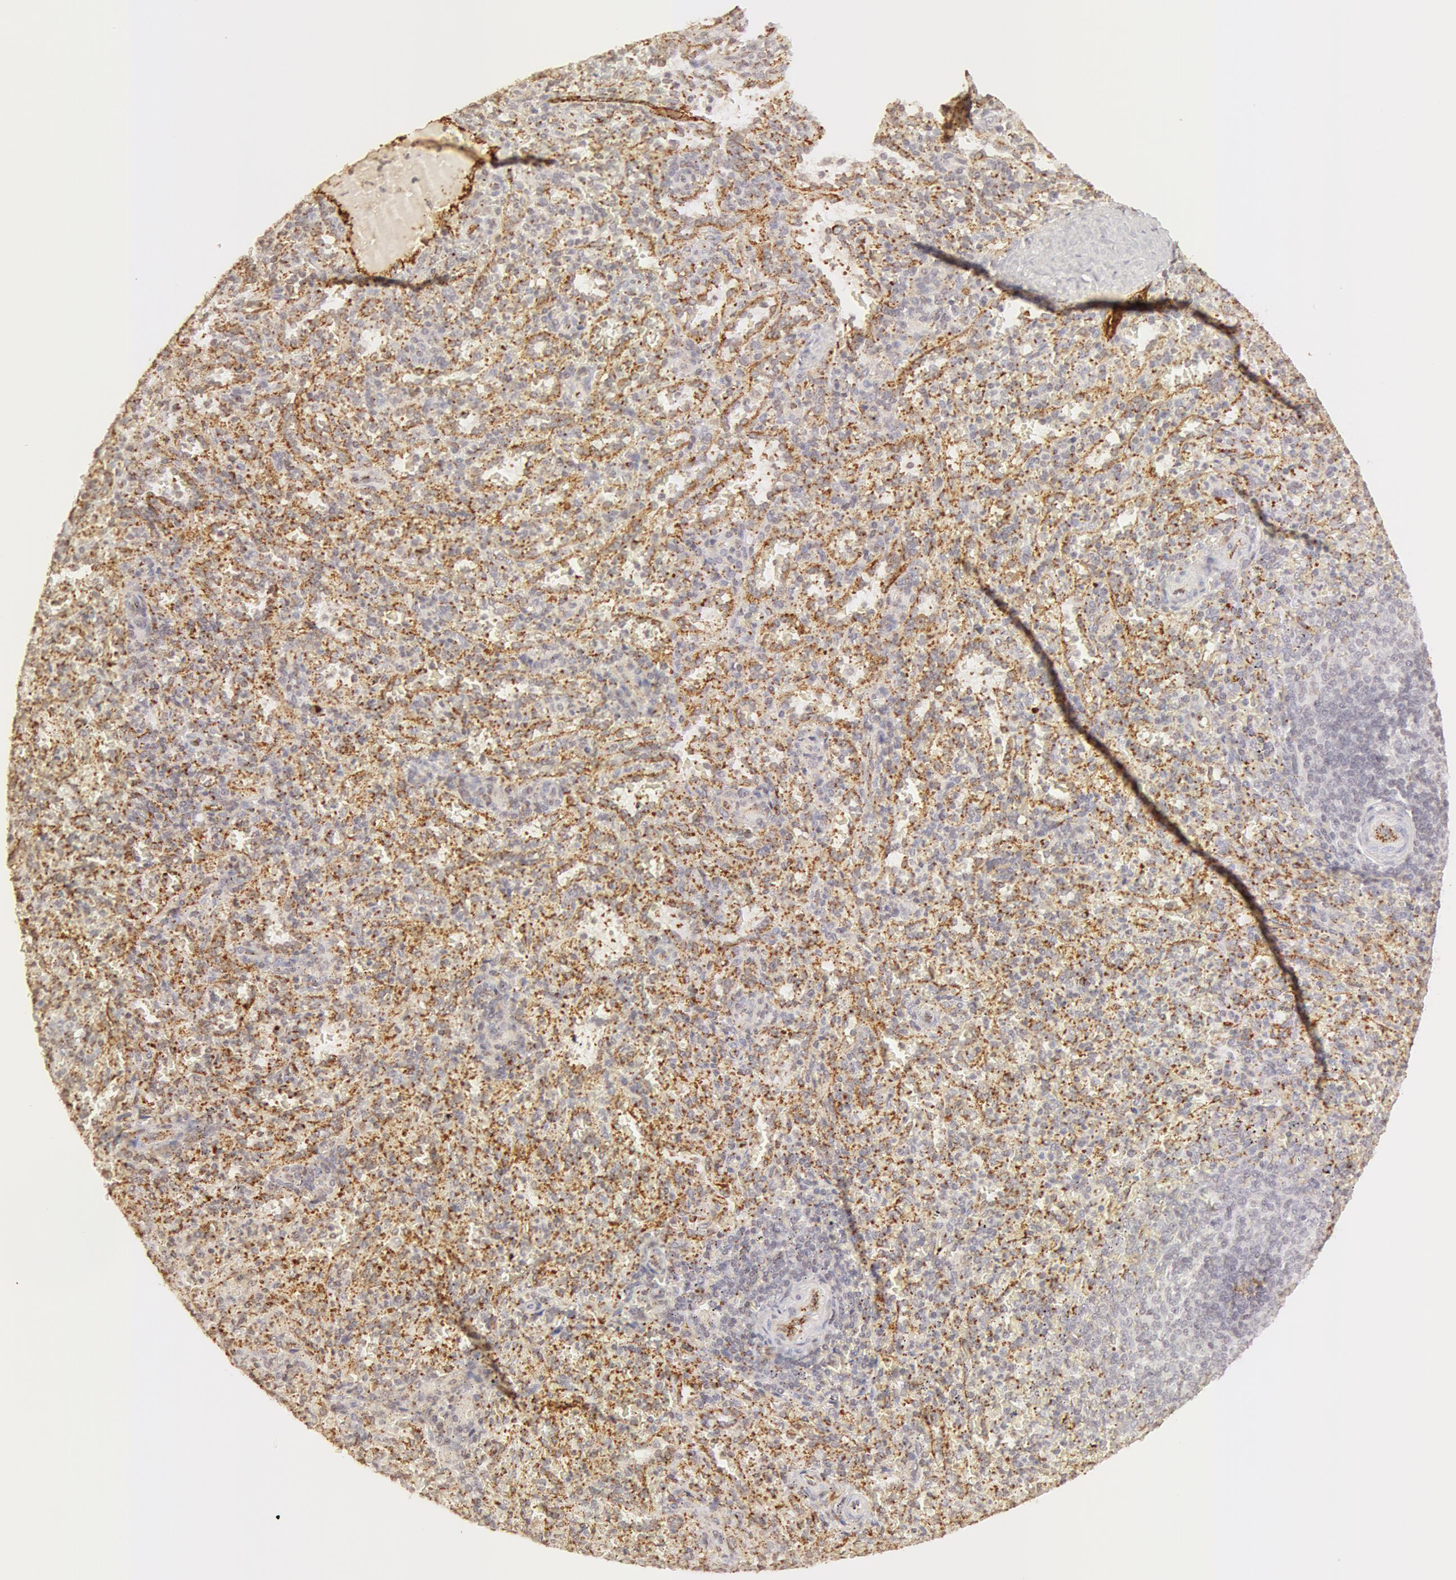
{"staining": {"intensity": "negative", "quantity": "none", "location": "none"}, "tissue": "spleen", "cell_type": "Cells in red pulp", "image_type": "normal", "snomed": [{"axis": "morphology", "description": "Normal tissue, NOS"}, {"axis": "topography", "description": "Spleen"}], "caption": "Immunohistochemistry micrograph of normal spleen: human spleen stained with DAB exhibits no significant protein staining in cells in red pulp.", "gene": "VWF", "patient": {"sex": "female", "age": 21}}